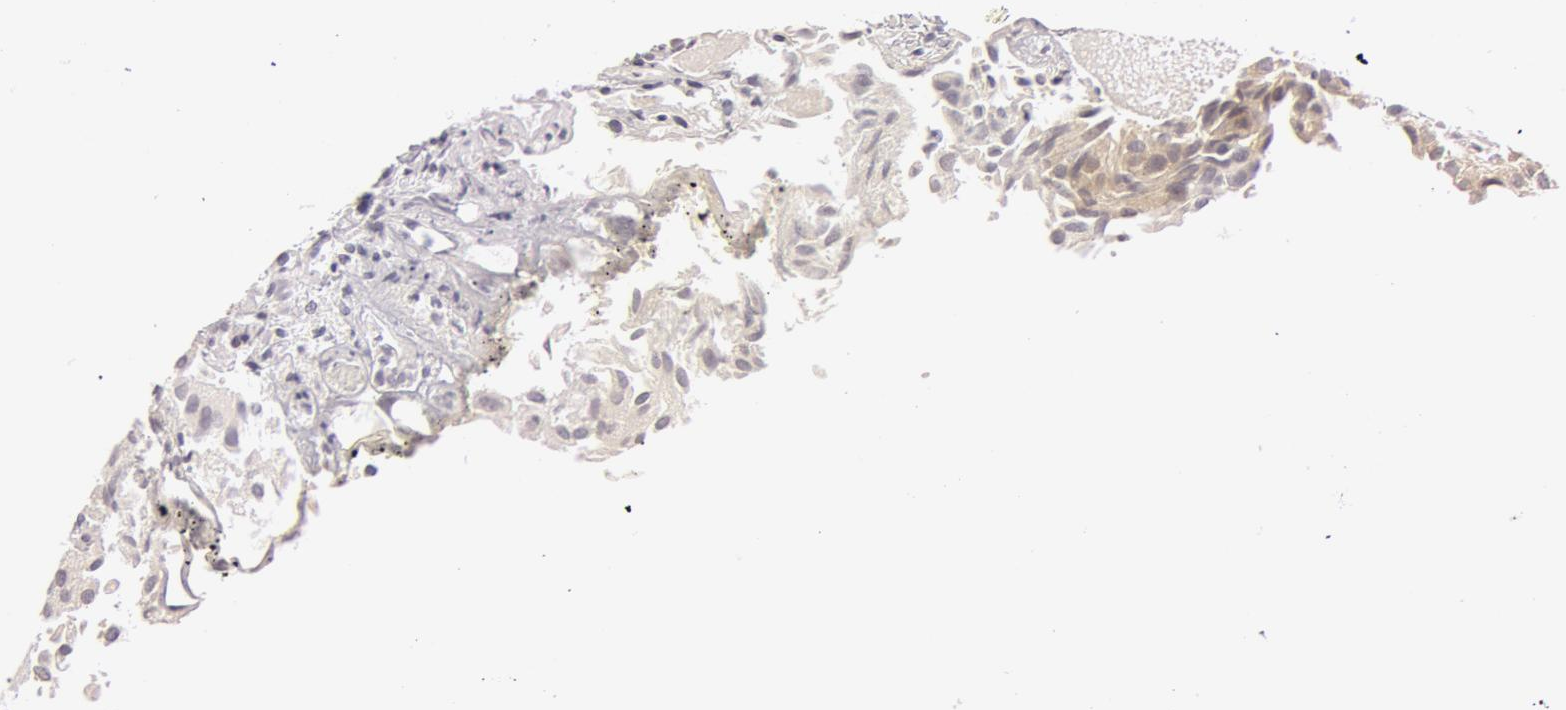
{"staining": {"intensity": "weak", "quantity": "25%-75%", "location": "cytoplasmic/membranous"}, "tissue": "urothelial cancer", "cell_type": "Tumor cells", "image_type": "cancer", "snomed": [{"axis": "morphology", "description": "Urothelial carcinoma, Low grade"}, {"axis": "topography", "description": "Urinary bladder"}], "caption": "Weak cytoplasmic/membranous positivity is appreciated in approximately 25%-75% of tumor cells in urothelial carcinoma (low-grade).", "gene": "RALGAPA1", "patient": {"sex": "female", "age": 89}}